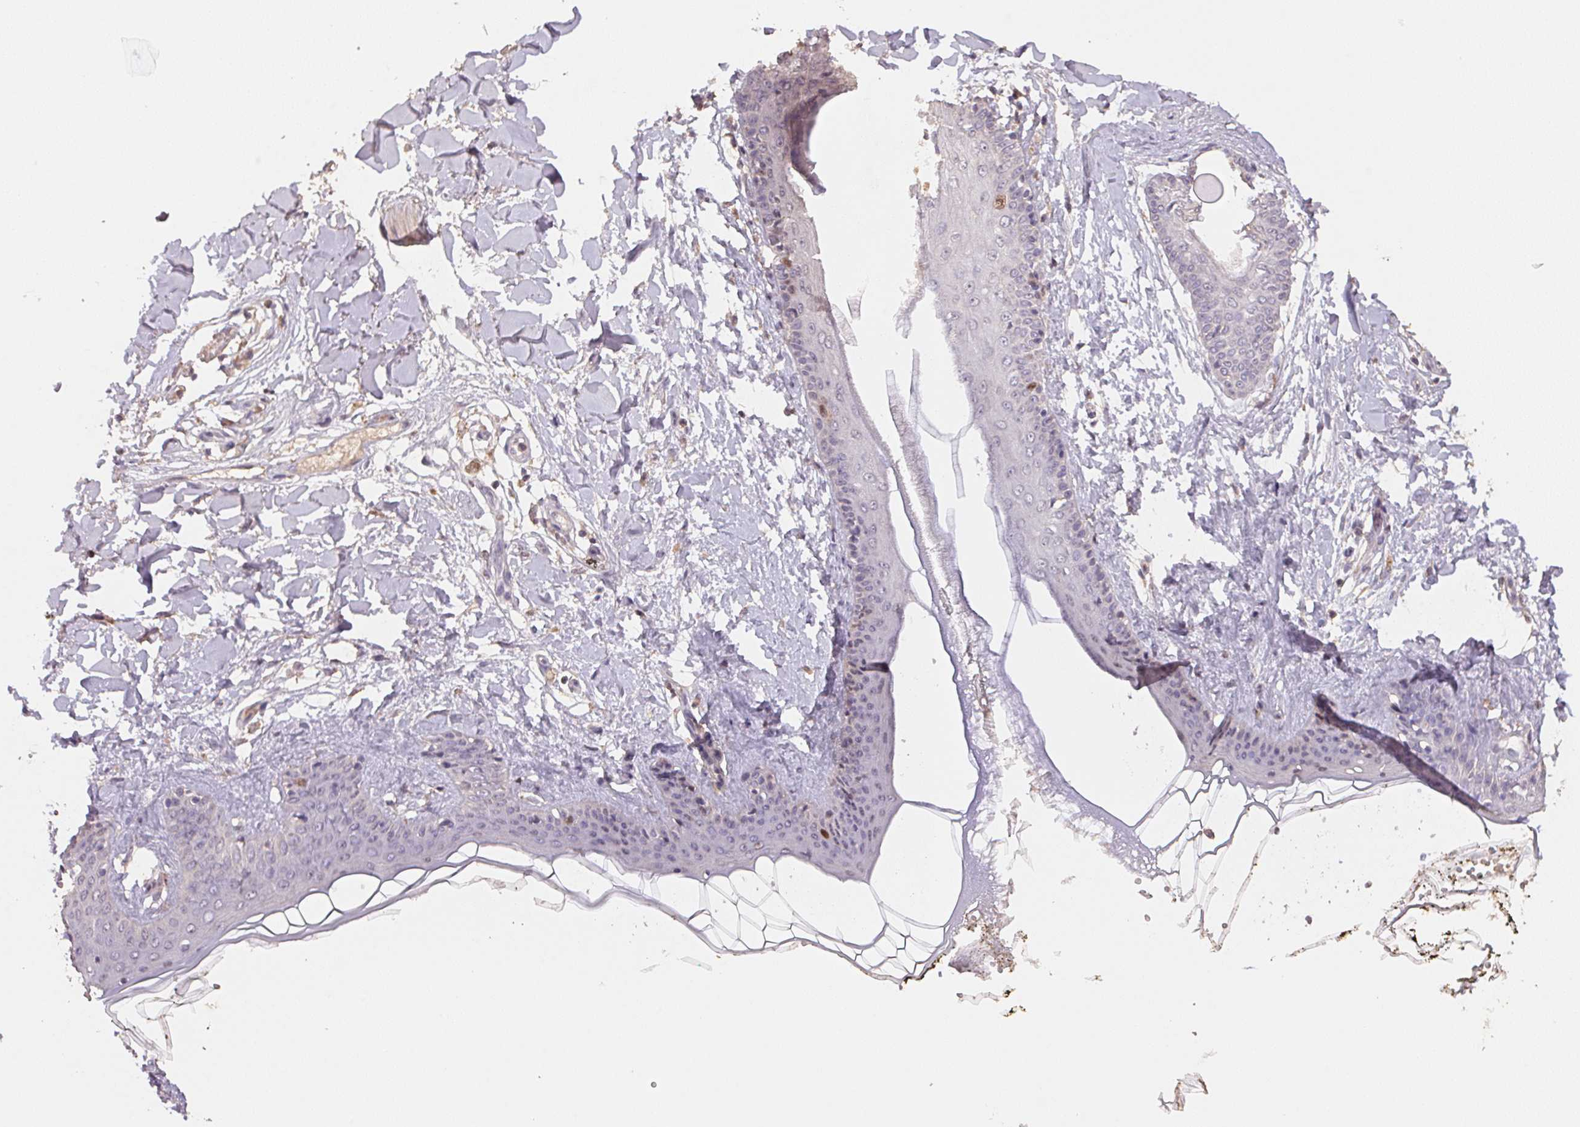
{"staining": {"intensity": "negative", "quantity": "none", "location": "none"}, "tissue": "skin", "cell_type": "Fibroblasts", "image_type": "normal", "snomed": [{"axis": "morphology", "description": "Normal tissue, NOS"}, {"axis": "topography", "description": "Skin"}], "caption": "This is an immunohistochemistry image of normal skin. There is no positivity in fibroblasts.", "gene": "CENPF", "patient": {"sex": "female", "age": 34}}